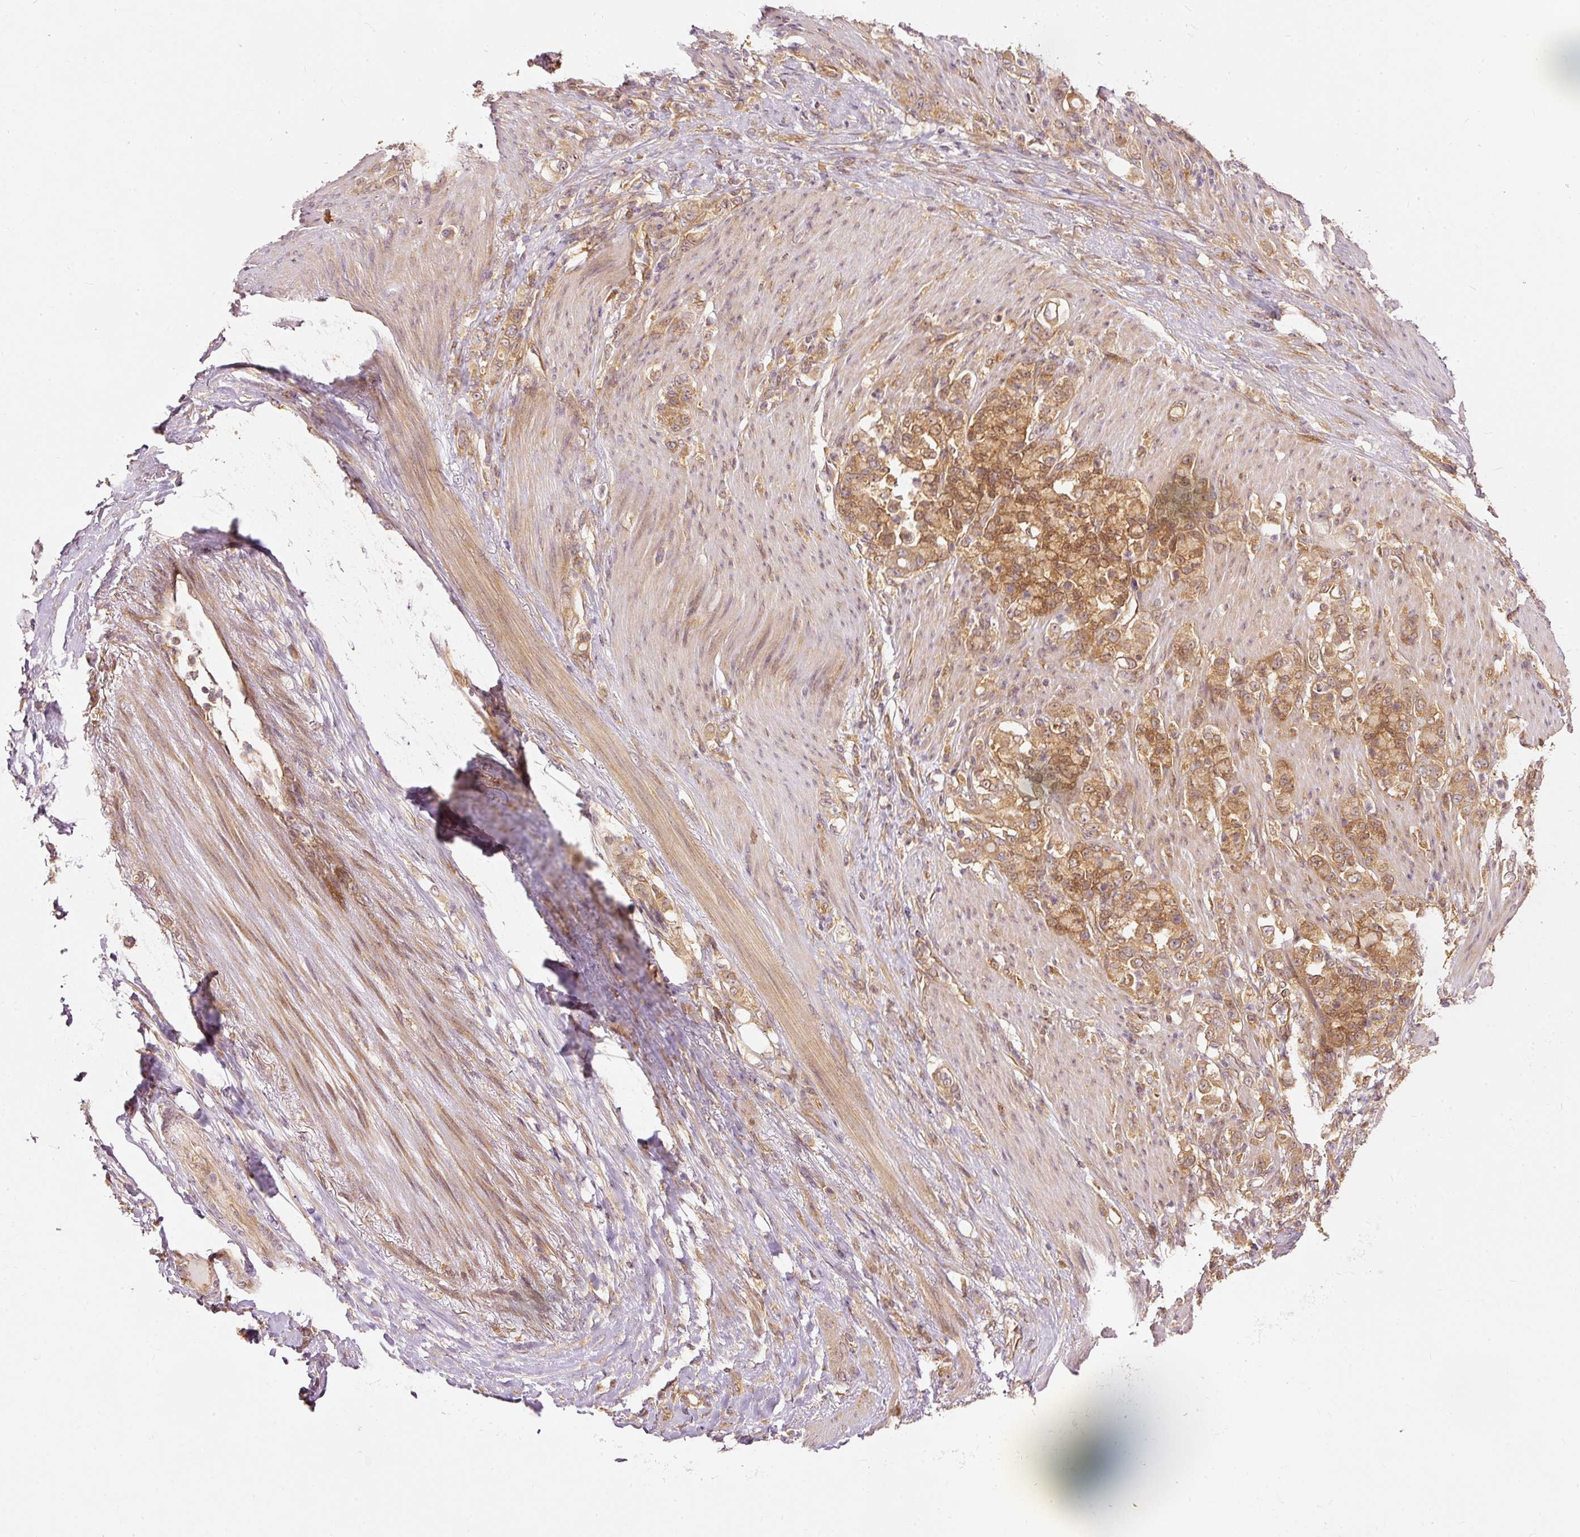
{"staining": {"intensity": "moderate", "quantity": ">75%", "location": "cytoplasmic/membranous"}, "tissue": "stomach cancer", "cell_type": "Tumor cells", "image_type": "cancer", "snomed": [{"axis": "morphology", "description": "Normal tissue, NOS"}, {"axis": "morphology", "description": "Adenocarcinoma, NOS"}, {"axis": "topography", "description": "Stomach"}], "caption": "Stomach cancer stained with a brown dye exhibits moderate cytoplasmic/membranous positive expression in about >75% of tumor cells.", "gene": "EIF3B", "patient": {"sex": "female", "age": 79}}